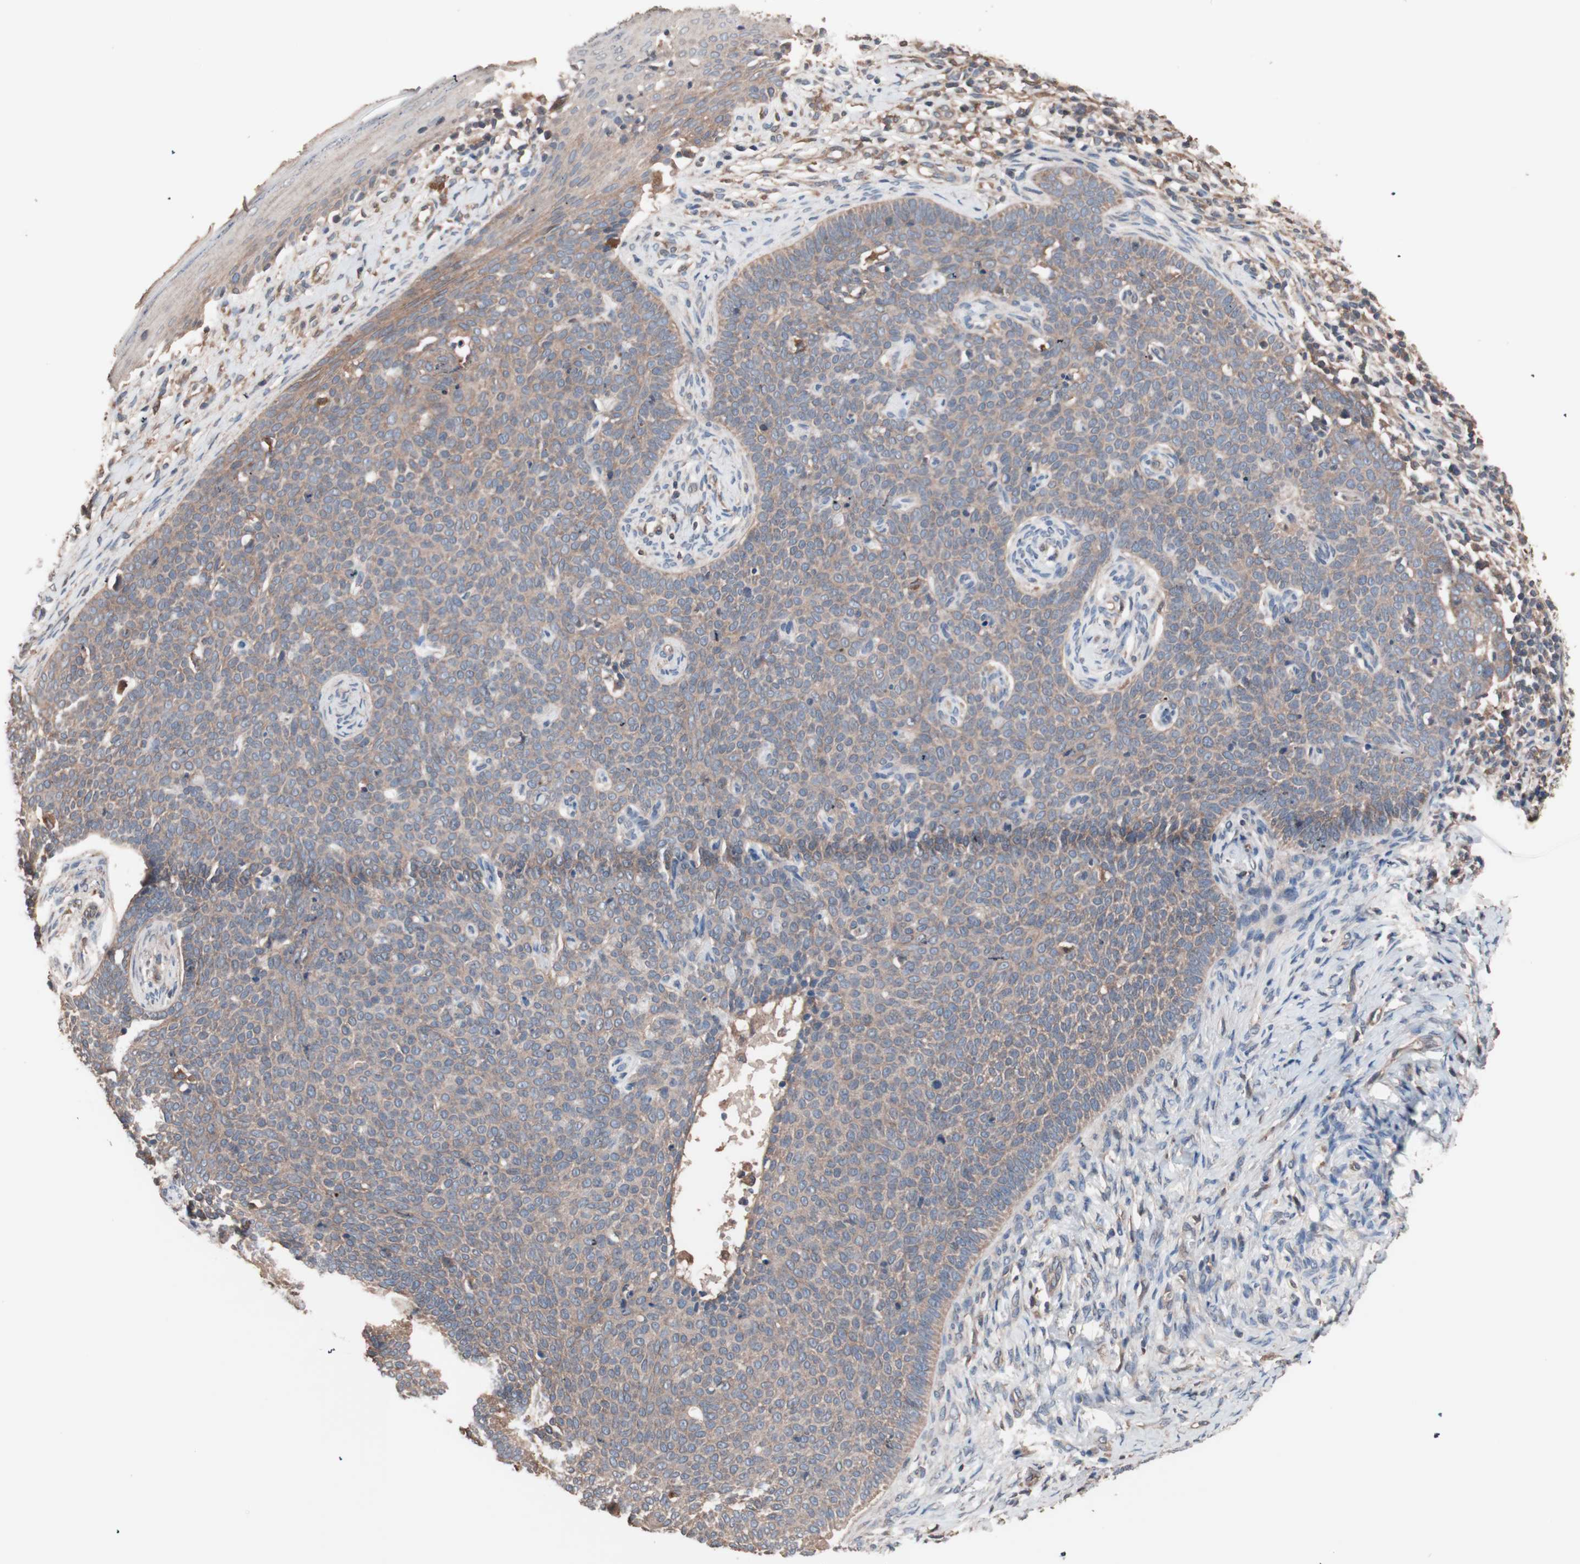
{"staining": {"intensity": "weak", "quantity": ">75%", "location": "cytoplasmic/membranous"}, "tissue": "skin cancer", "cell_type": "Tumor cells", "image_type": "cancer", "snomed": [{"axis": "morphology", "description": "Normal tissue, NOS"}, {"axis": "morphology", "description": "Basal cell carcinoma"}, {"axis": "topography", "description": "Skin"}], "caption": "There is low levels of weak cytoplasmic/membranous expression in tumor cells of skin cancer (basal cell carcinoma), as demonstrated by immunohistochemical staining (brown color).", "gene": "ATG7", "patient": {"sex": "male", "age": 87}}